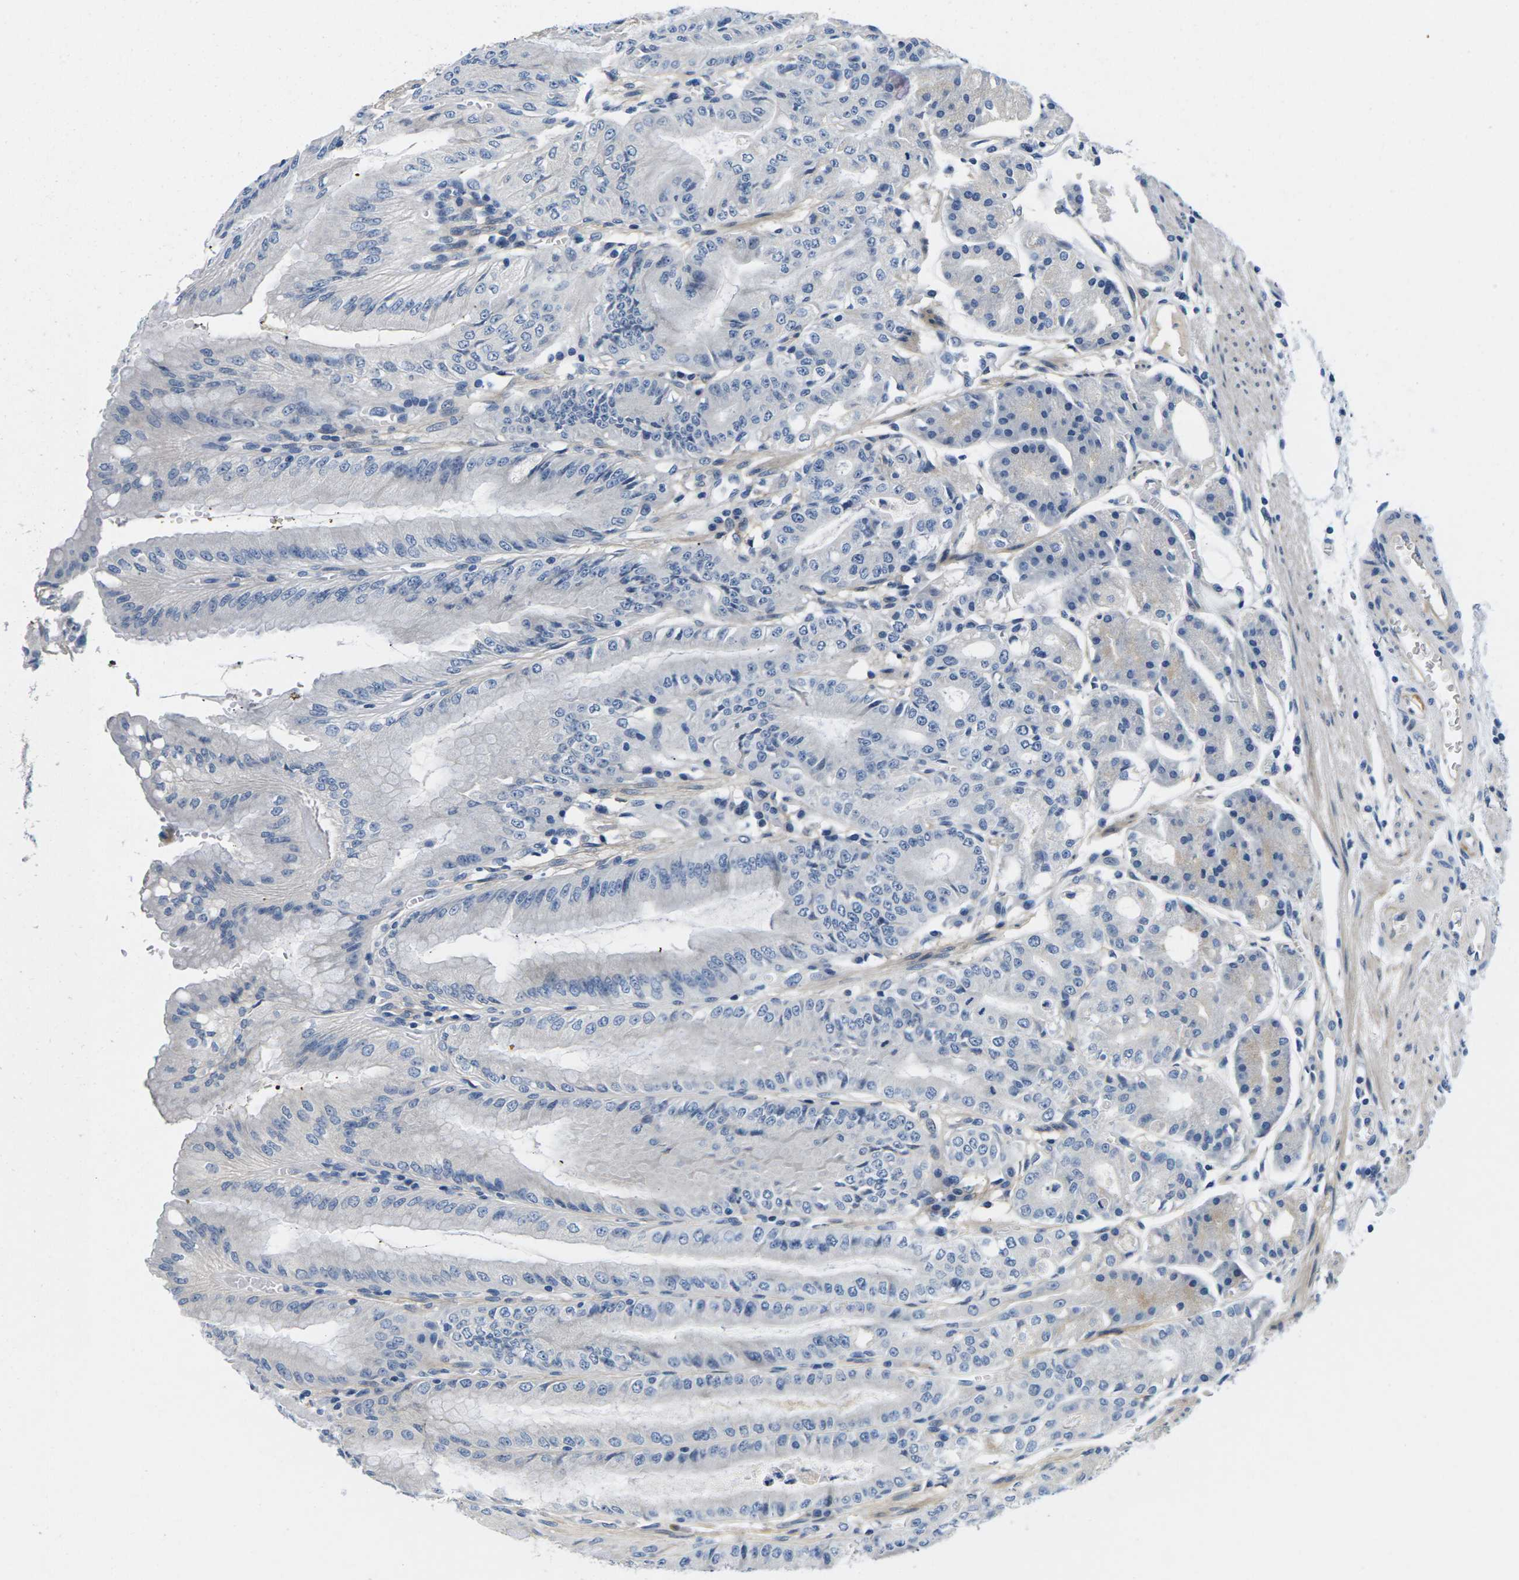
{"staining": {"intensity": "negative", "quantity": "none", "location": "none"}, "tissue": "stomach", "cell_type": "Glandular cells", "image_type": "normal", "snomed": [{"axis": "morphology", "description": "Normal tissue, NOS"}, {"axis": "topography", "description": "Stomach, lower"}], "caption": "Benign stomach was stained to show a protein in brown. There is no significant positivity in glandular cells.", "gene": "TSPAN2", "patient": {"sex": "male", "age": 71}}